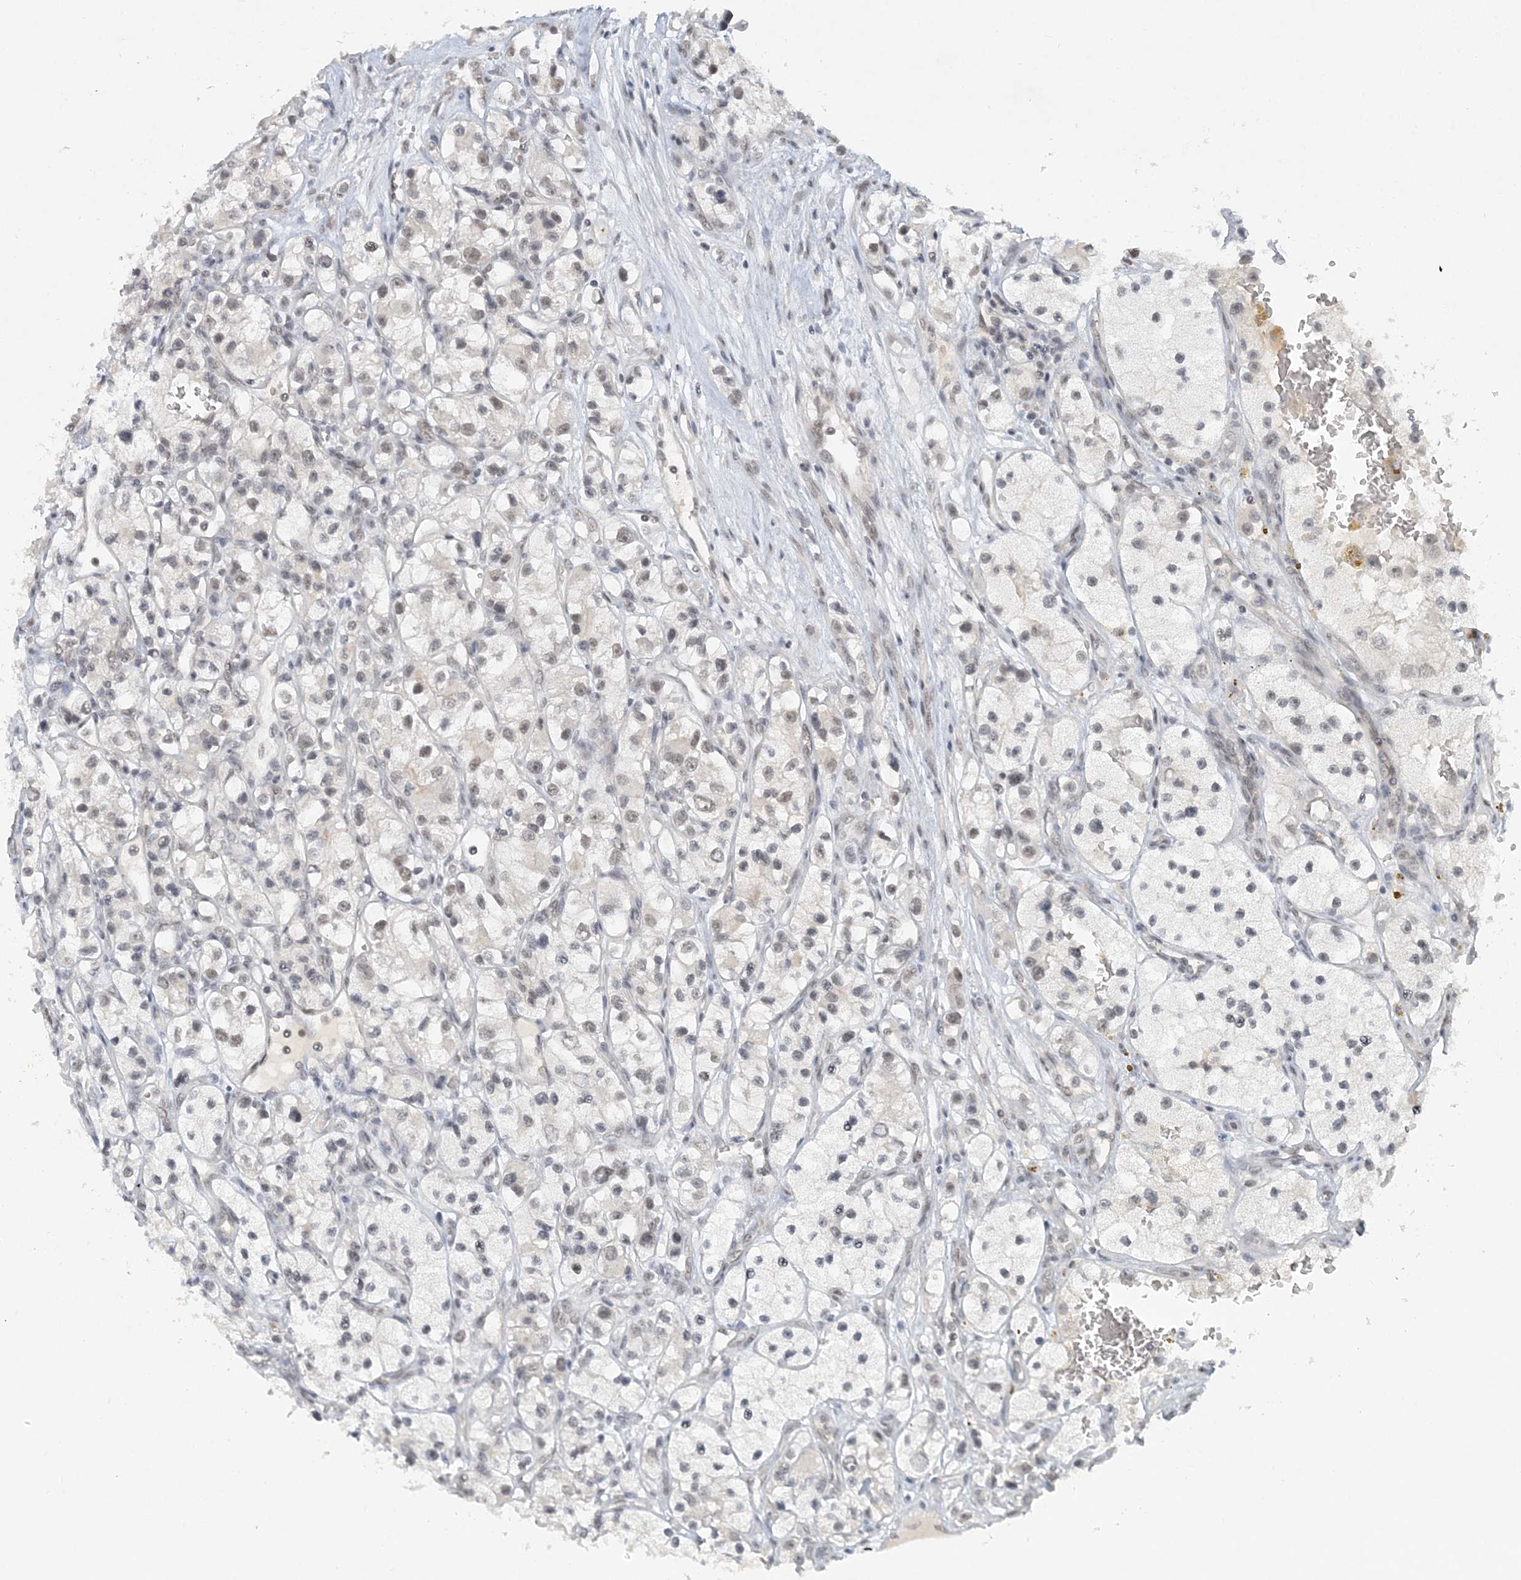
{"staining": {"intensity": "weak", "quantity": "<25%", "location": "nuclear"}, "tissue": "renal cancer", "cell_type": "Tumor cells", "image_type": "cancer", "snomed": [{"axis": "morphology", "description": "Adenocarcinoma, NOS"}, {"axis": "topography", "description": "Kidney"}], "caption": "Immunohistochemistry (IHC) photomicrograph of neoplastic tissue: human renal cancer (adenocarcinoma) stained with DAB (3,3'-diaminobenzidine) displays no significant protein staining in tumor cells.", "gene": "KMT2D", "patient": {"sex": "female", "age": 57}}